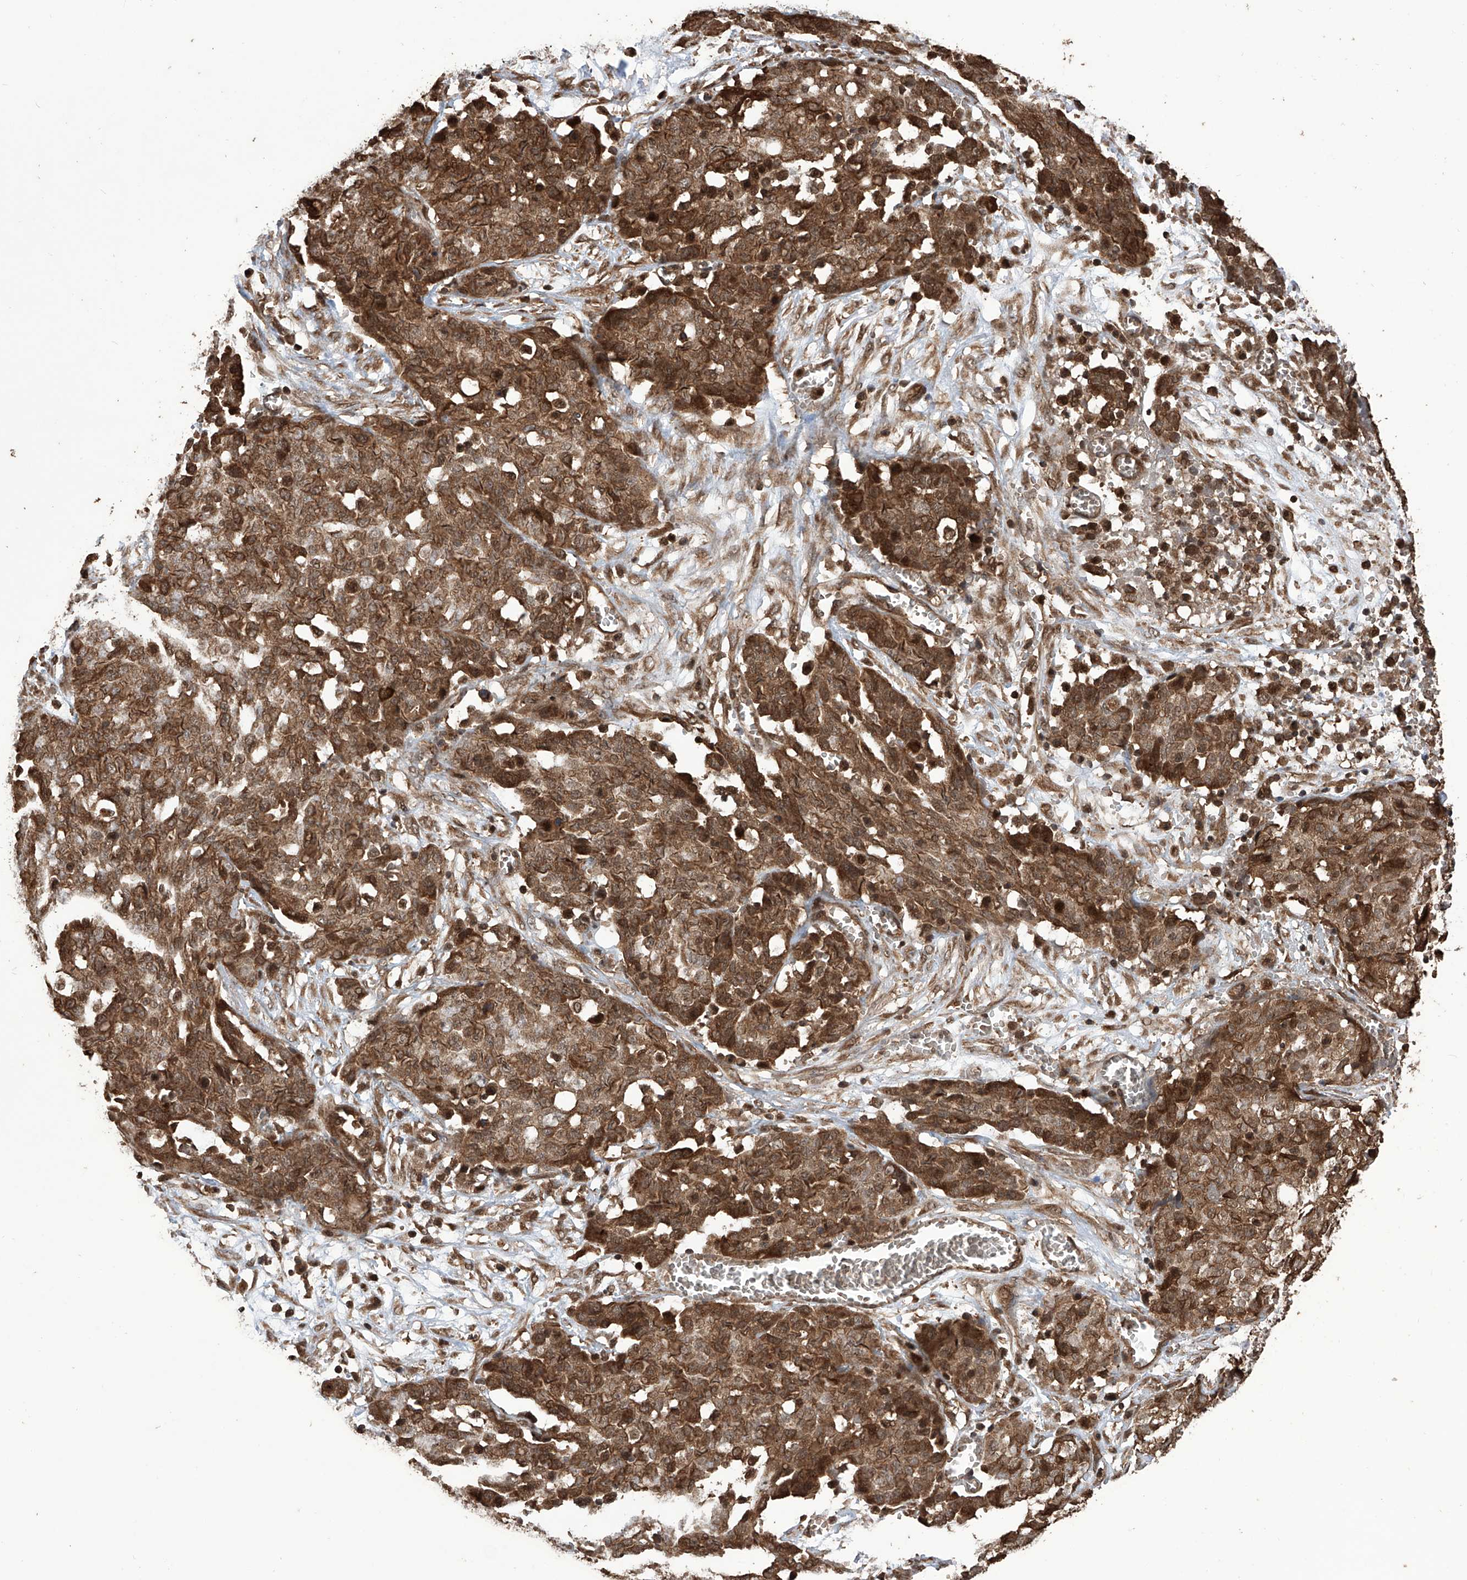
{"staining": {"intensity": "moderate", "quantity": ">75%", "location": "cytoplasmic/membranous,nuclear"}, "tissue": "ovarian cancer", "cell_type": "Tumor cells", "image_type": "cancer", "snomed": [{"axis": "morphology", "description": "Cystadenocarcinoma, serous, NOS"}, {"axis": "topography", "description": "Soft tissue"}, {"axis": "topography", "description": "Ovary"}], "caption": "Immunohistochemistry (IHC) (DAB (3,3'-diaminobenzidine)) staining of ovarian cancer (serous cystadenocarcinoma) demonstrates moderate cytoplasmic/membranous and nuclear protein positivity in approximately >75% of tumor cells.", "gene": "LYSMD4", "patient": {"sex": "female", "age": 57}}